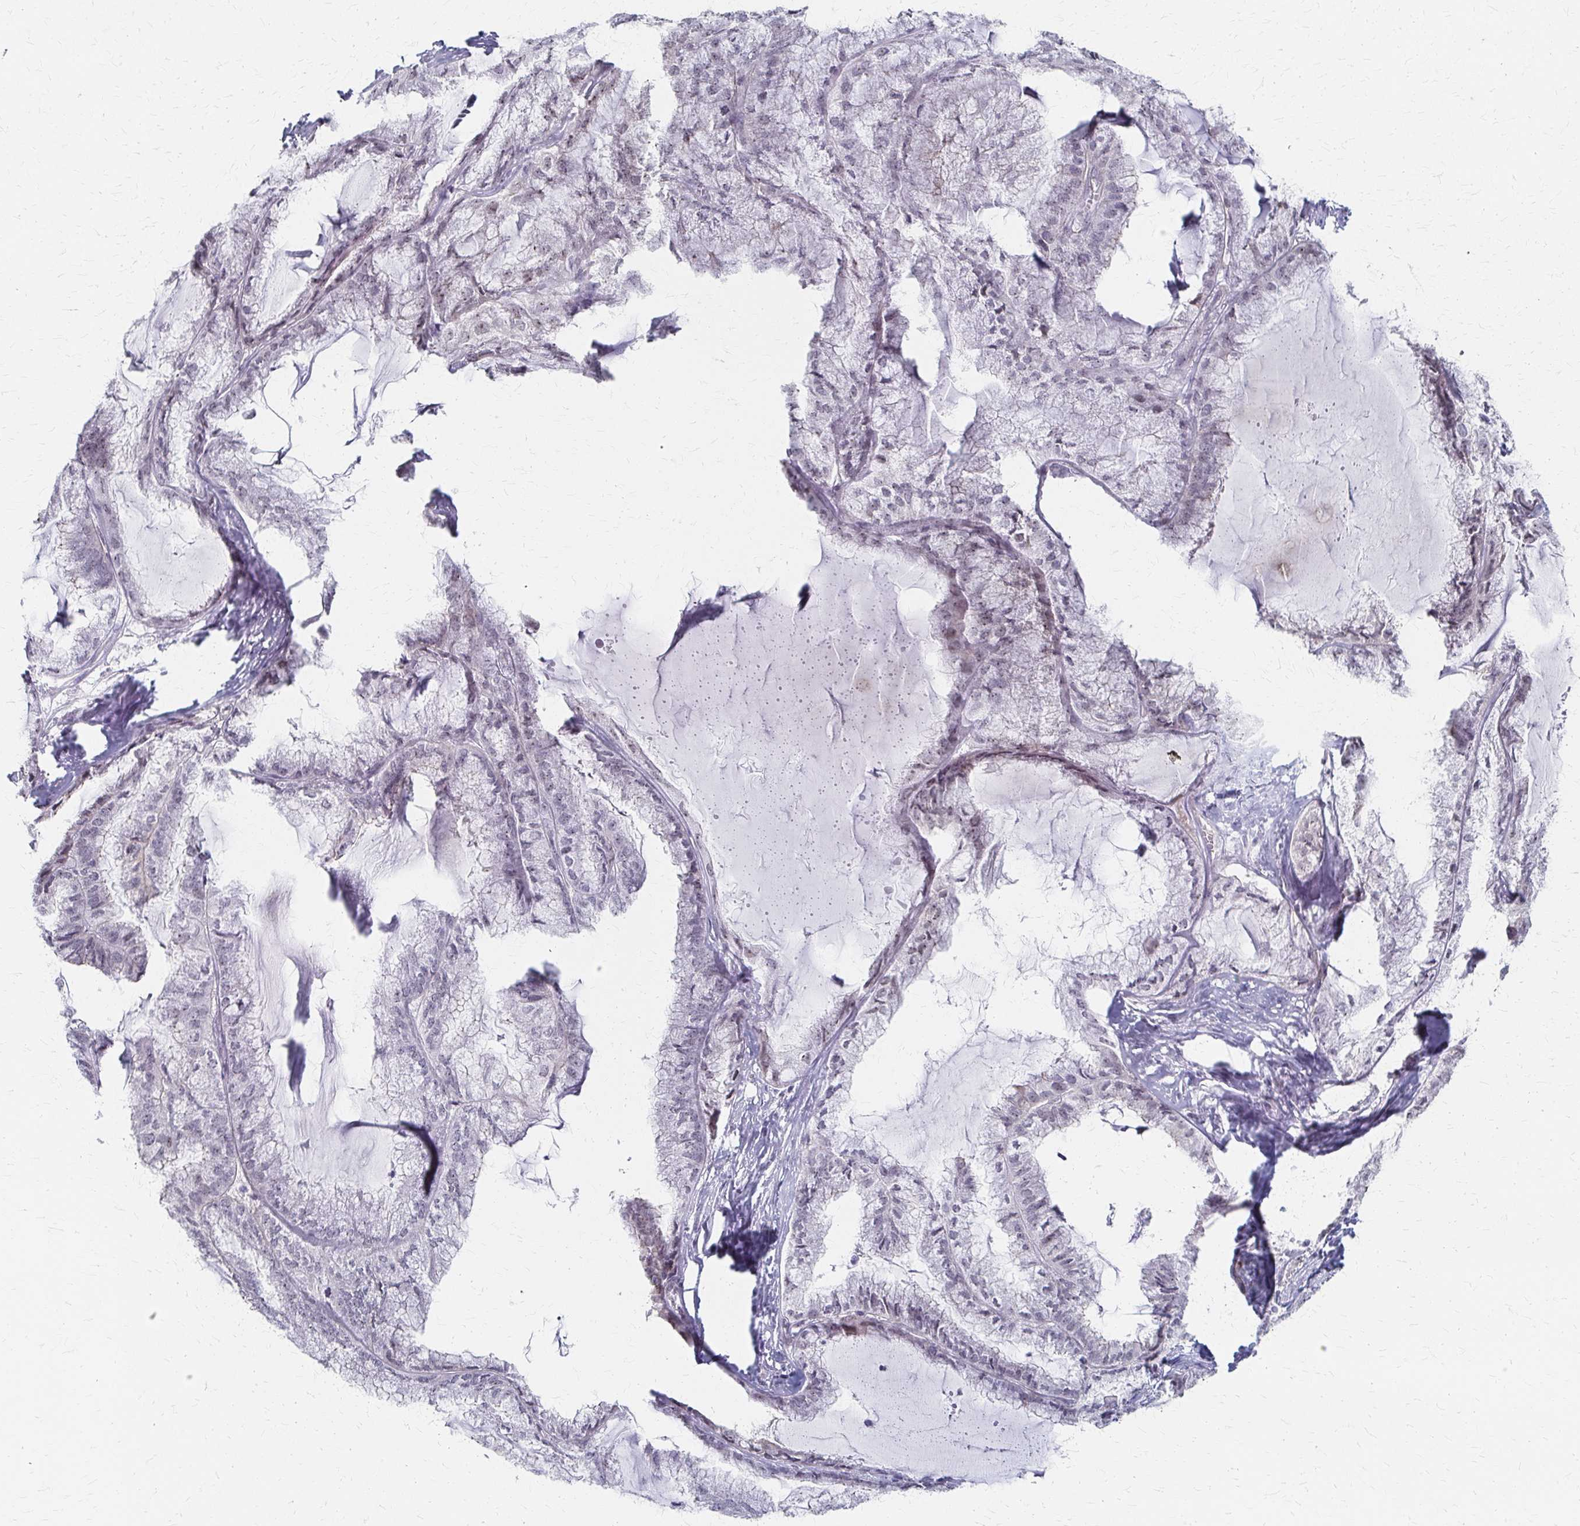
{"staining": {"intensity": "negative", "quantity": "none", "location": "none"}, "tissue": "endometrial cancer", "cell_type": "Tumor cells", "image_type": "cancer", "snomed": [{"axis": "morphology", "description": "Carcinoma, NOS"}, {"axis": "topography", "description": "Endometrium"}], "caption": "There is no significant staining in tumor cells of carcinoma (endometrial).", "gene": "PES1", "patient": {"sex": "female", "age": 62}}